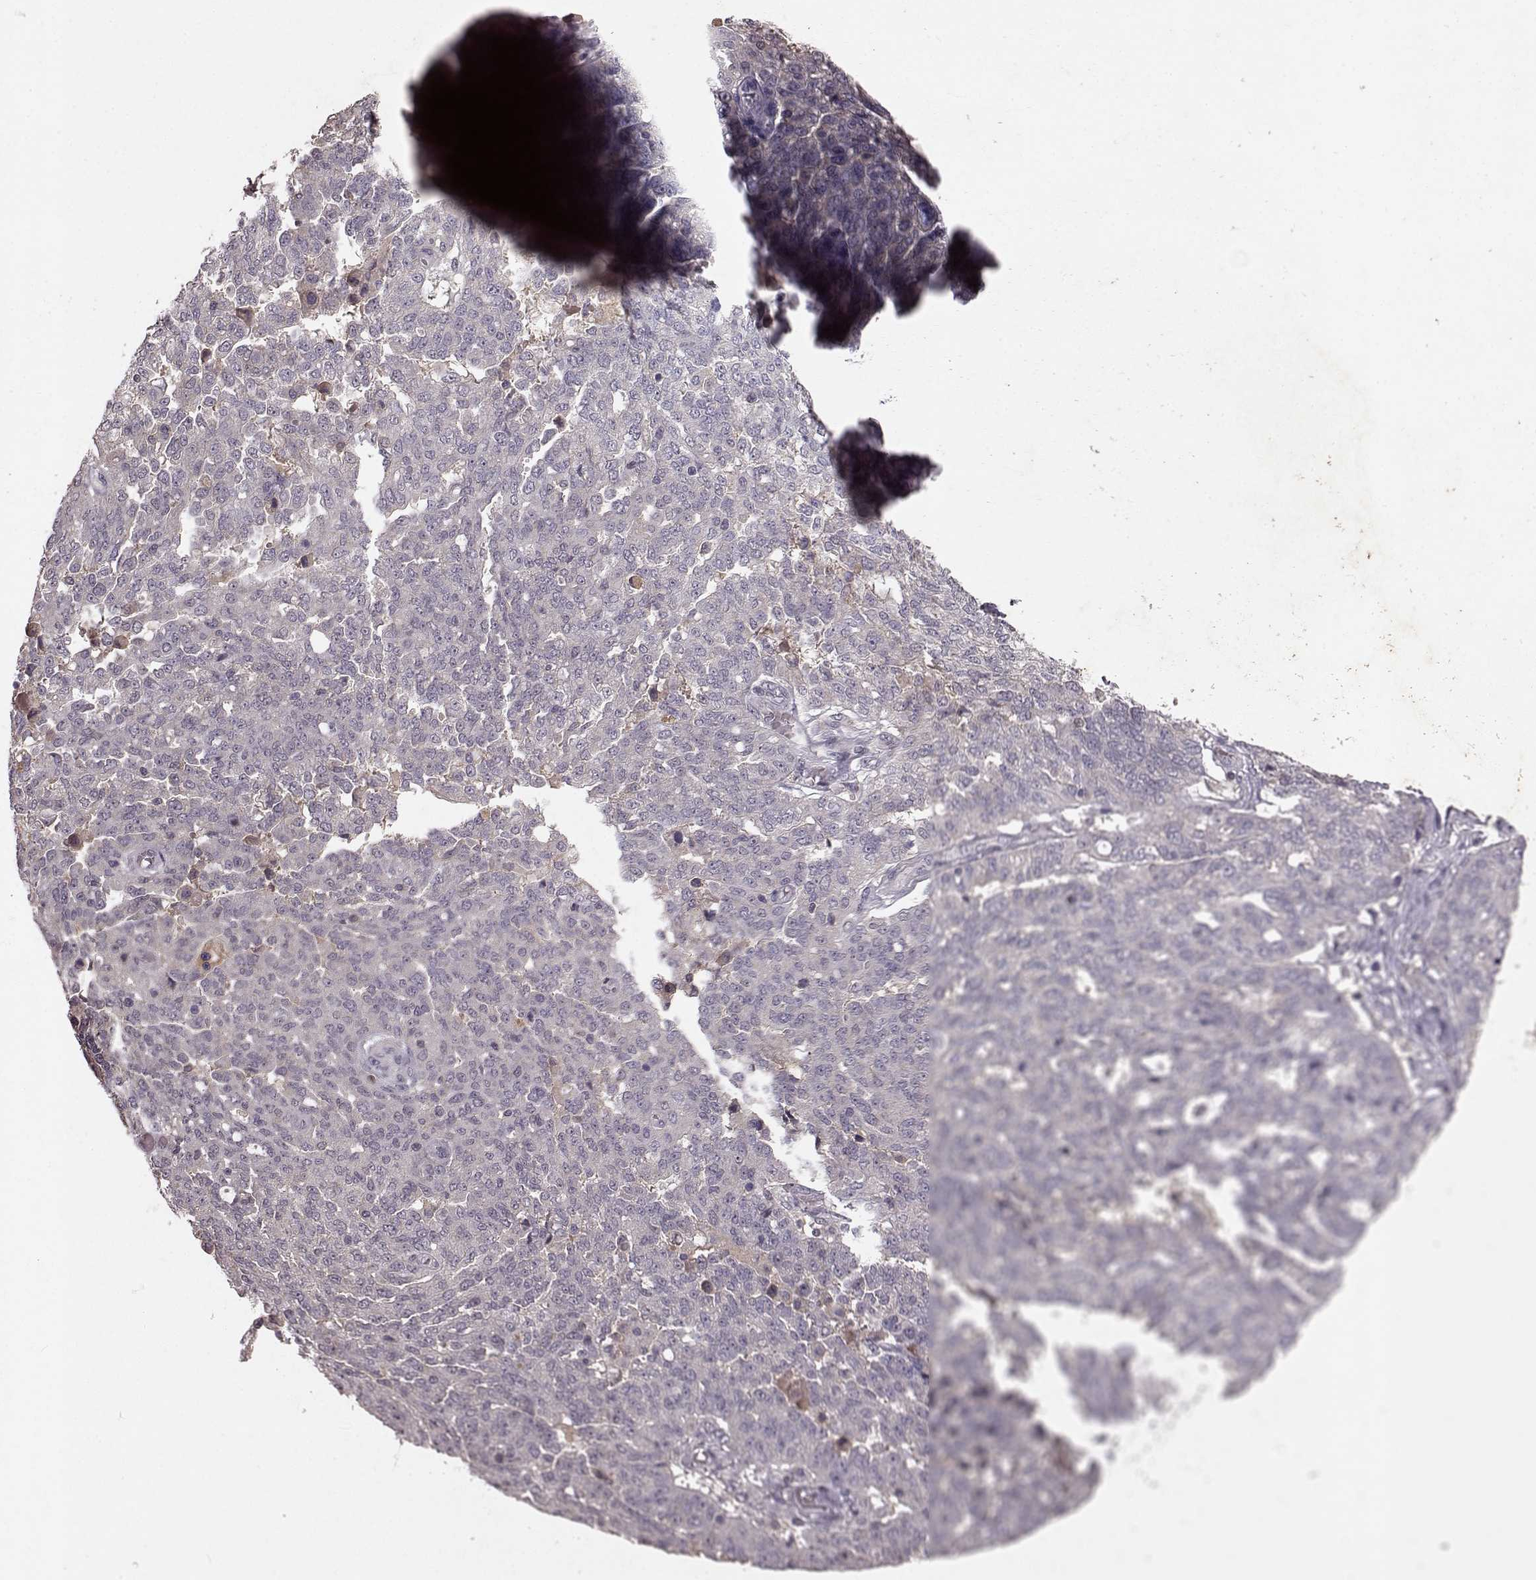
{"staining": {"intensity": "negative", "quantity": "none", "location": "none"}, "tissue": "ovarian cancer", "cell_type": "Tumor cells", "image_type": "cancer", "snomed": [{"axis": "morphology", "description": "Cystadenocarcinoma, serous, NOS"}, {"axis": "topography", "description": "Ovary"}], "caption": "An IHC image of serous cystadenocarcinoma (ovarian) is shown. There is no staining in tumor cells of serous cystadenocarcinoma (ovarian).", "gene": "FRRS1L", "patient": {"sex": "female", "age": 67}}